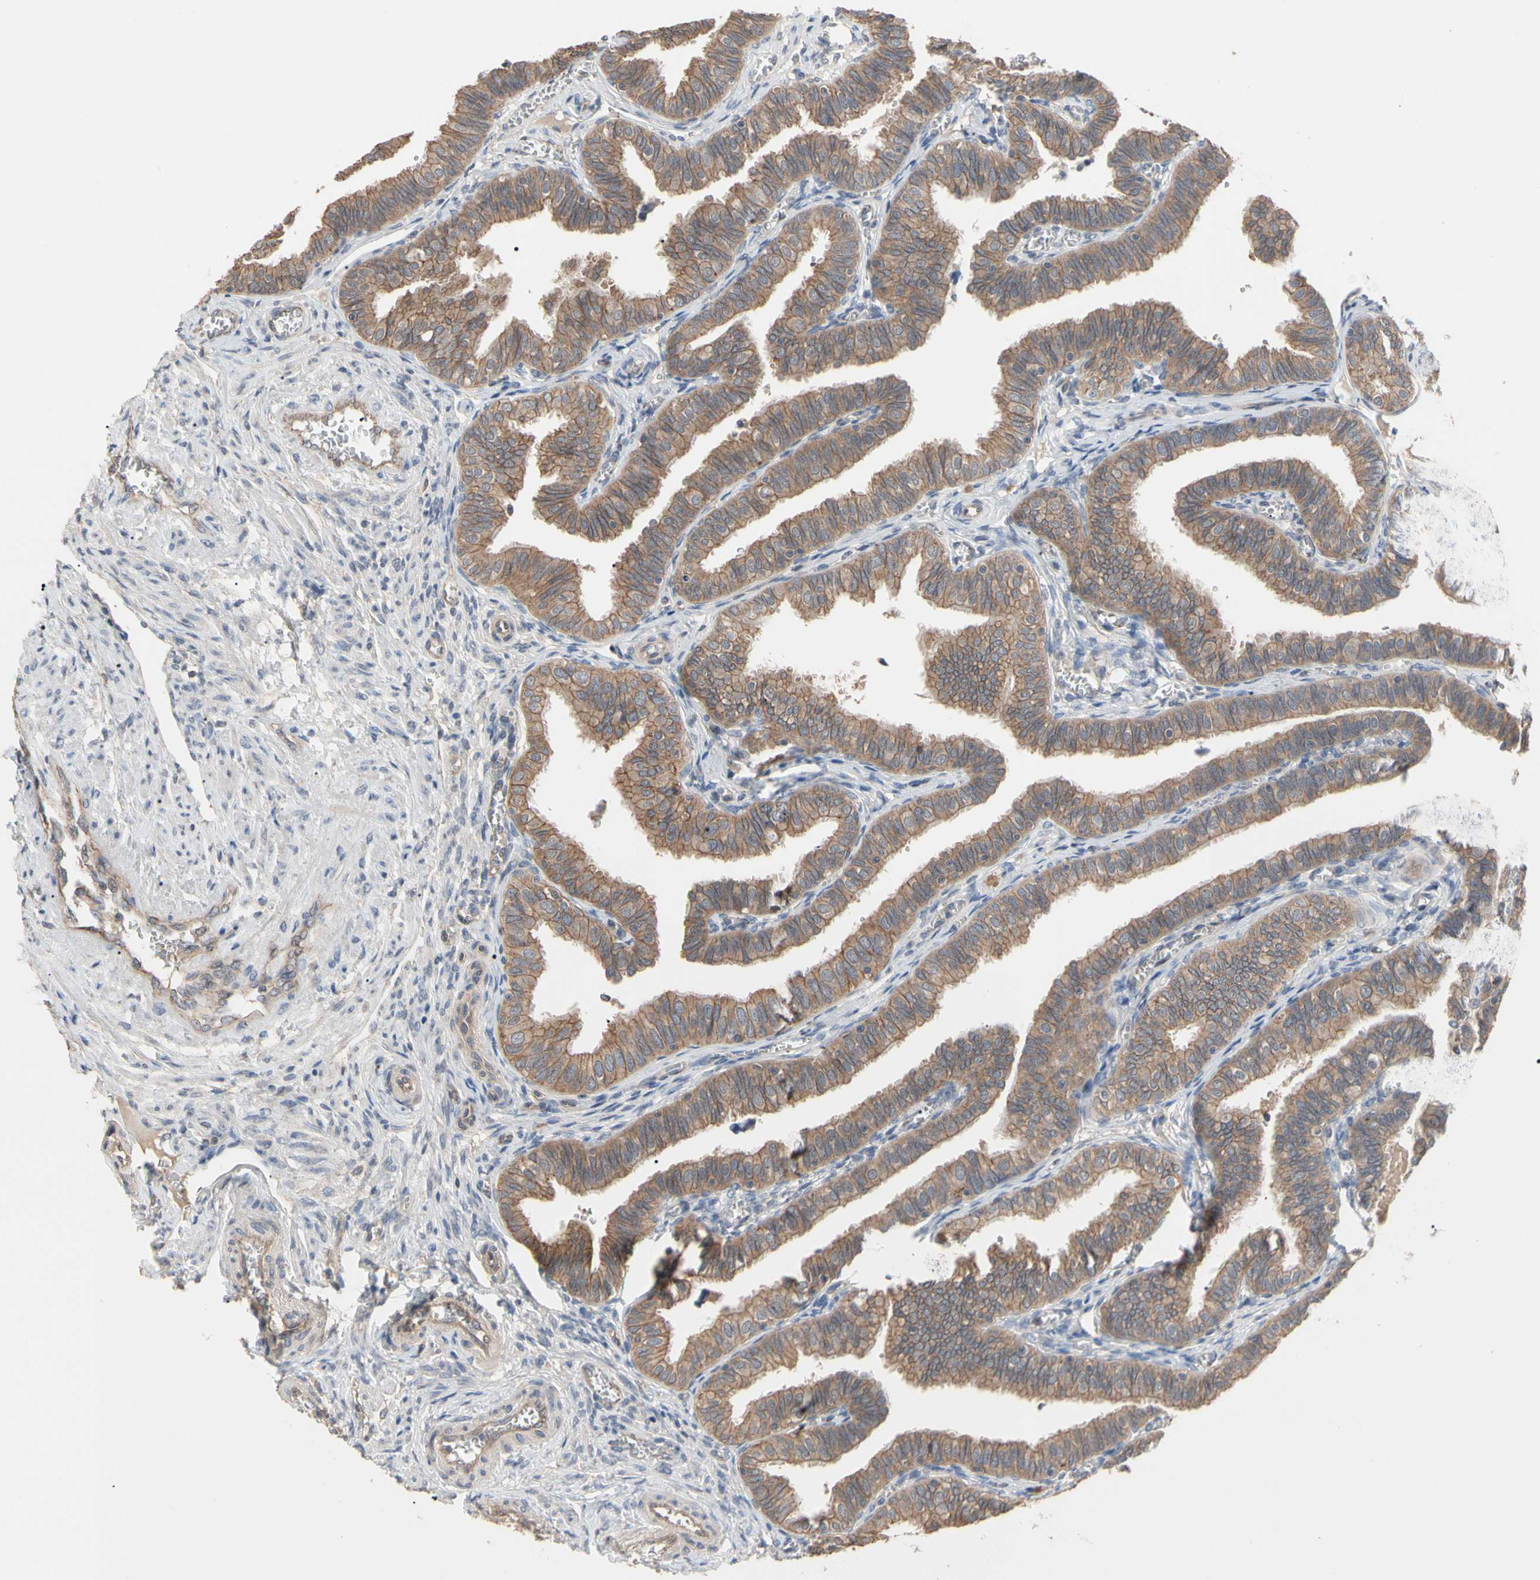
{"staining": {"intensity": "moderate", "quantity": ">75%", "location": "cytoplasmic/membranous"}, "tissue": "fallopian tube", "cell_type": "Glandular cells", "image_type": "normal", "snomed": [{"axis": "morphology", "description": "Normal tissue, NOS"}, {"axis": "topography", "description": "Fallopian tube"}], "caption": "Immunohistochemistry (DAB) staining of unremarkable human fallopian tube shows moderate cytoplasmic/membranous protein expression in about >75% of glandular cells. Nuclei are stained in blue.", "gene": "DPP8", "patient": {"sex": "female", "age": 46}}